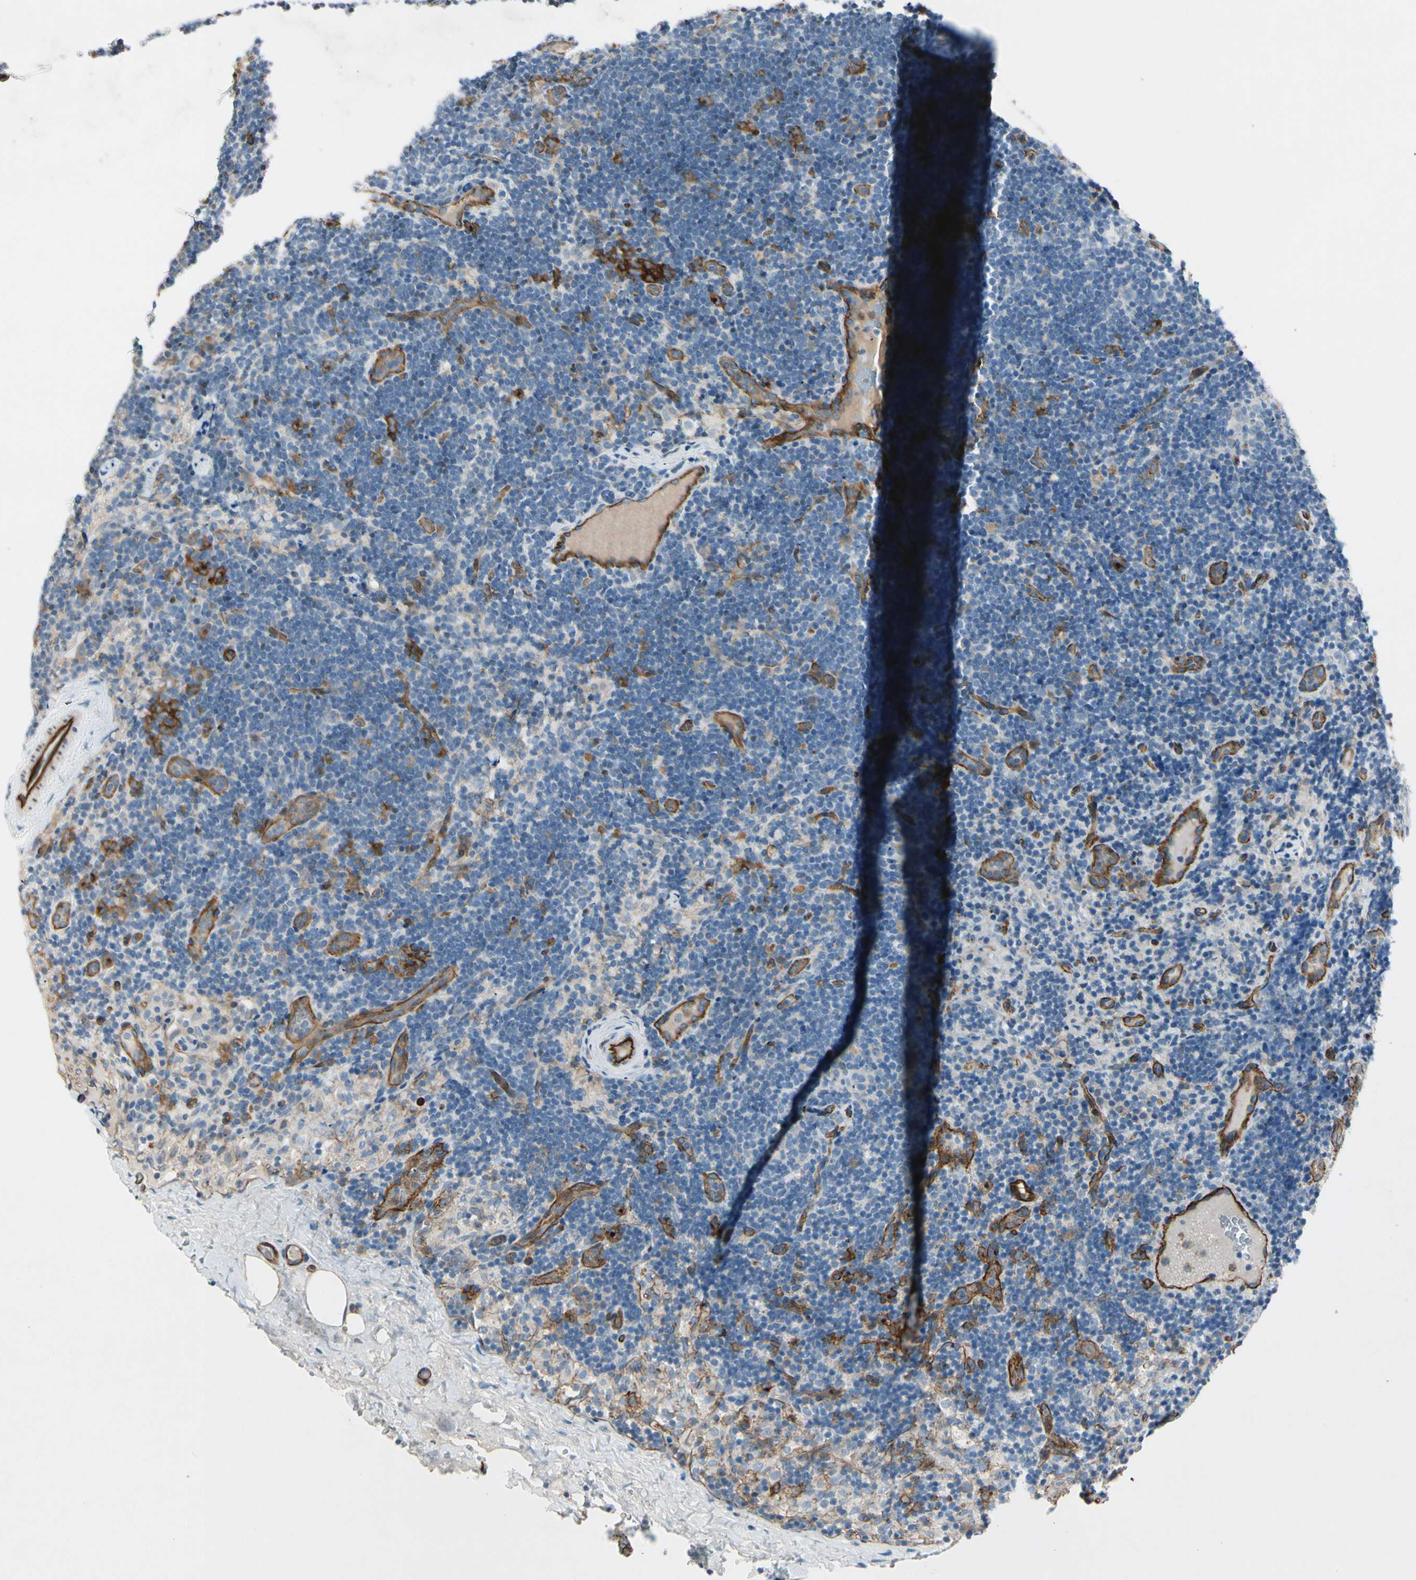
{"staining": {"intensity": "negative", "quantity": "none", "location": "none"}, "tissue": "lymph node", "cell_type": "Germinal center cells", "image_type": "normal", "snomed": [{"axis": "morphology", "description": "Normal tissue, NOS"}, {"axis": "topography", "description": "Lymph node"}], "caption": "Lymph node stained for a protein using immunohistochemistry (IHC) shows no positivity germinal center cells.", "gene": "CD93", "patient": {"sex": "female", "age": 14}}